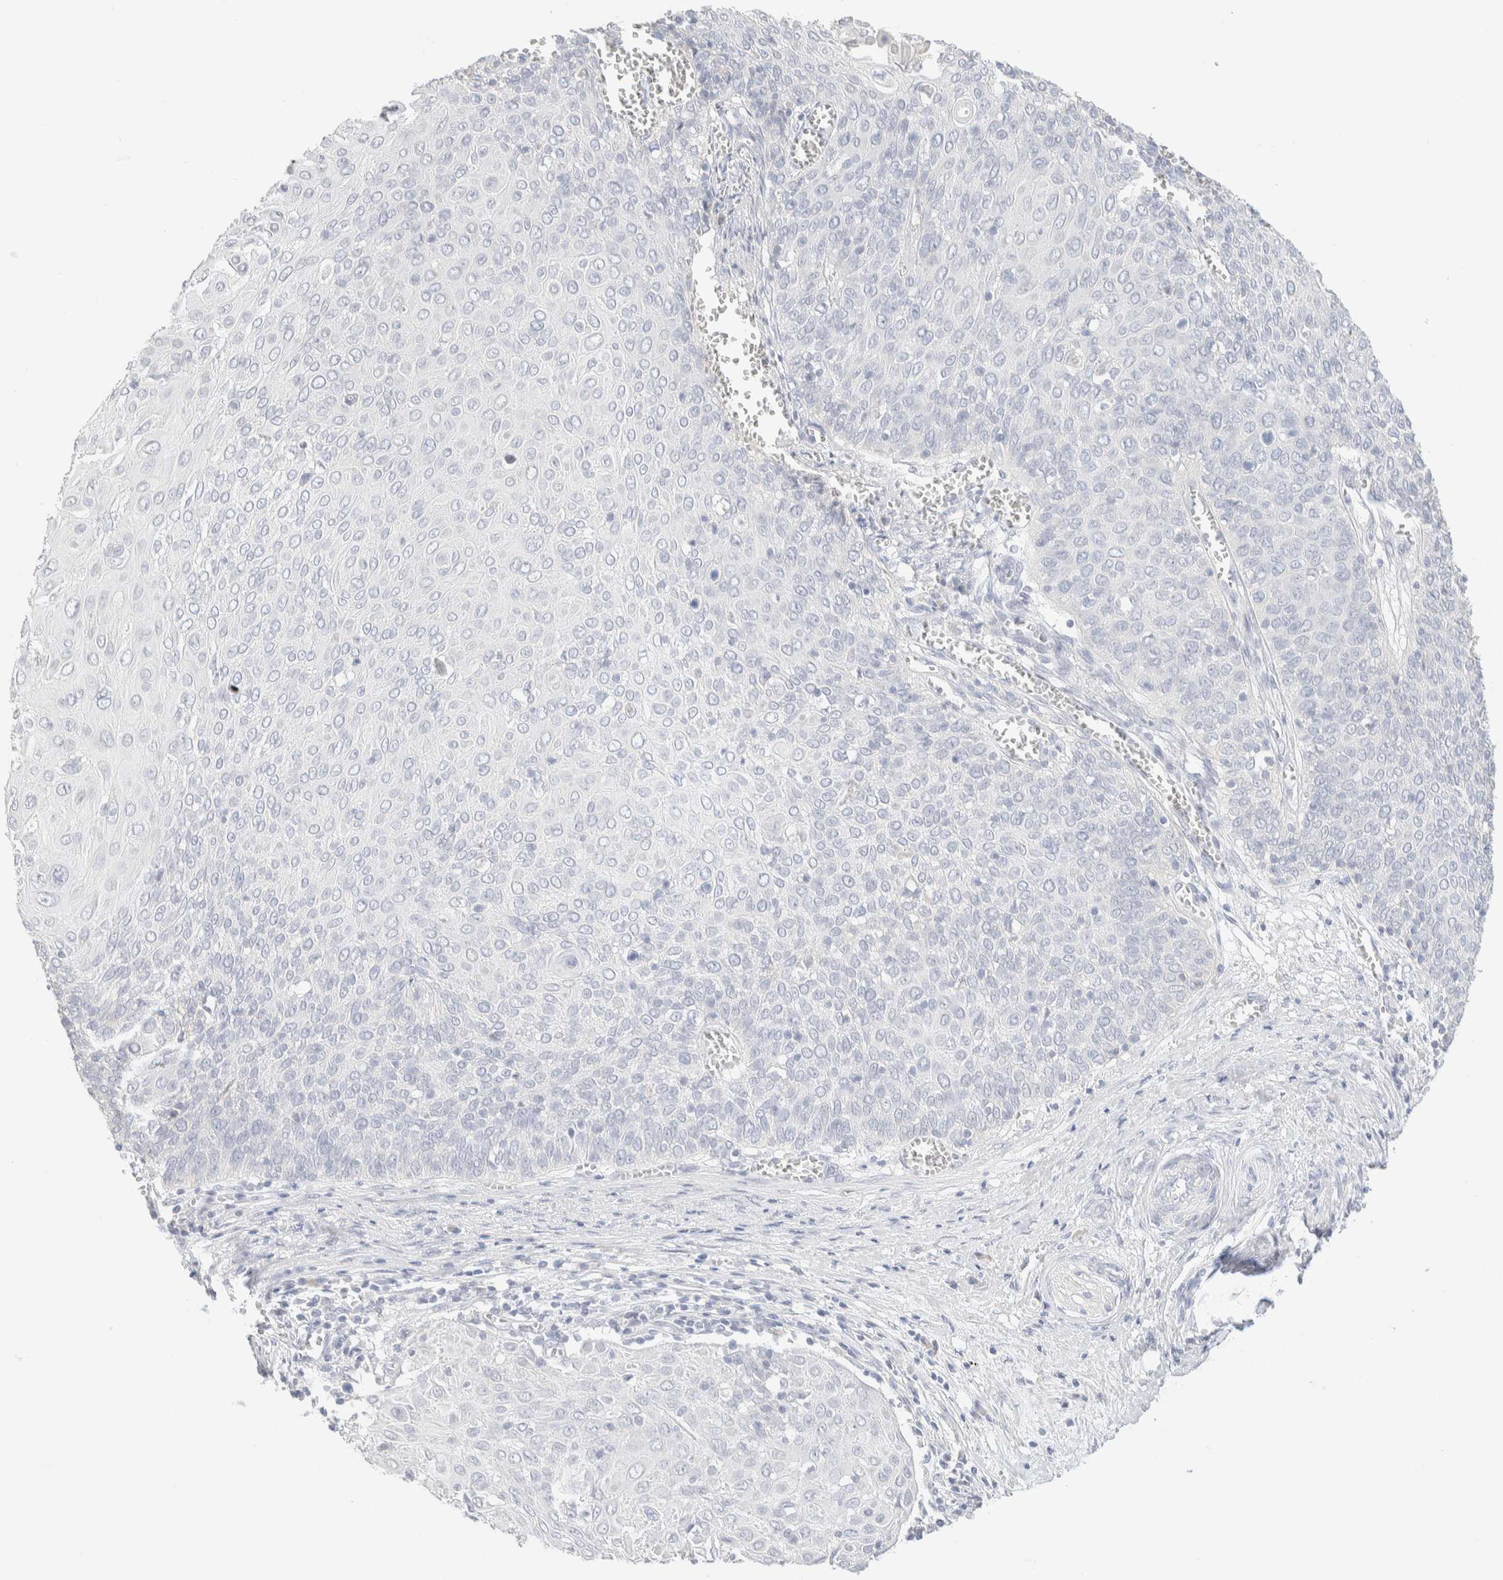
{"staining": {"intensity": "negative", "quantity": "none", "location": "none"}, "tissue": "cervical cancer", "cell_type": "Tumor cells", "image_type": "cancer", "snomed": [{"axis": "morphology", "description": "Squamous cell carcinoma, NOS"}, {"axis": "topography", "description": "Cervix"}], "caption": "A micrograph of human cervical cancer (squamous cell carcinoma) is negative for staining in tumor cells. Nuclei are stained in blue.", "gene": "RIDA", "patient": {"sex": "female", "age": 39}}